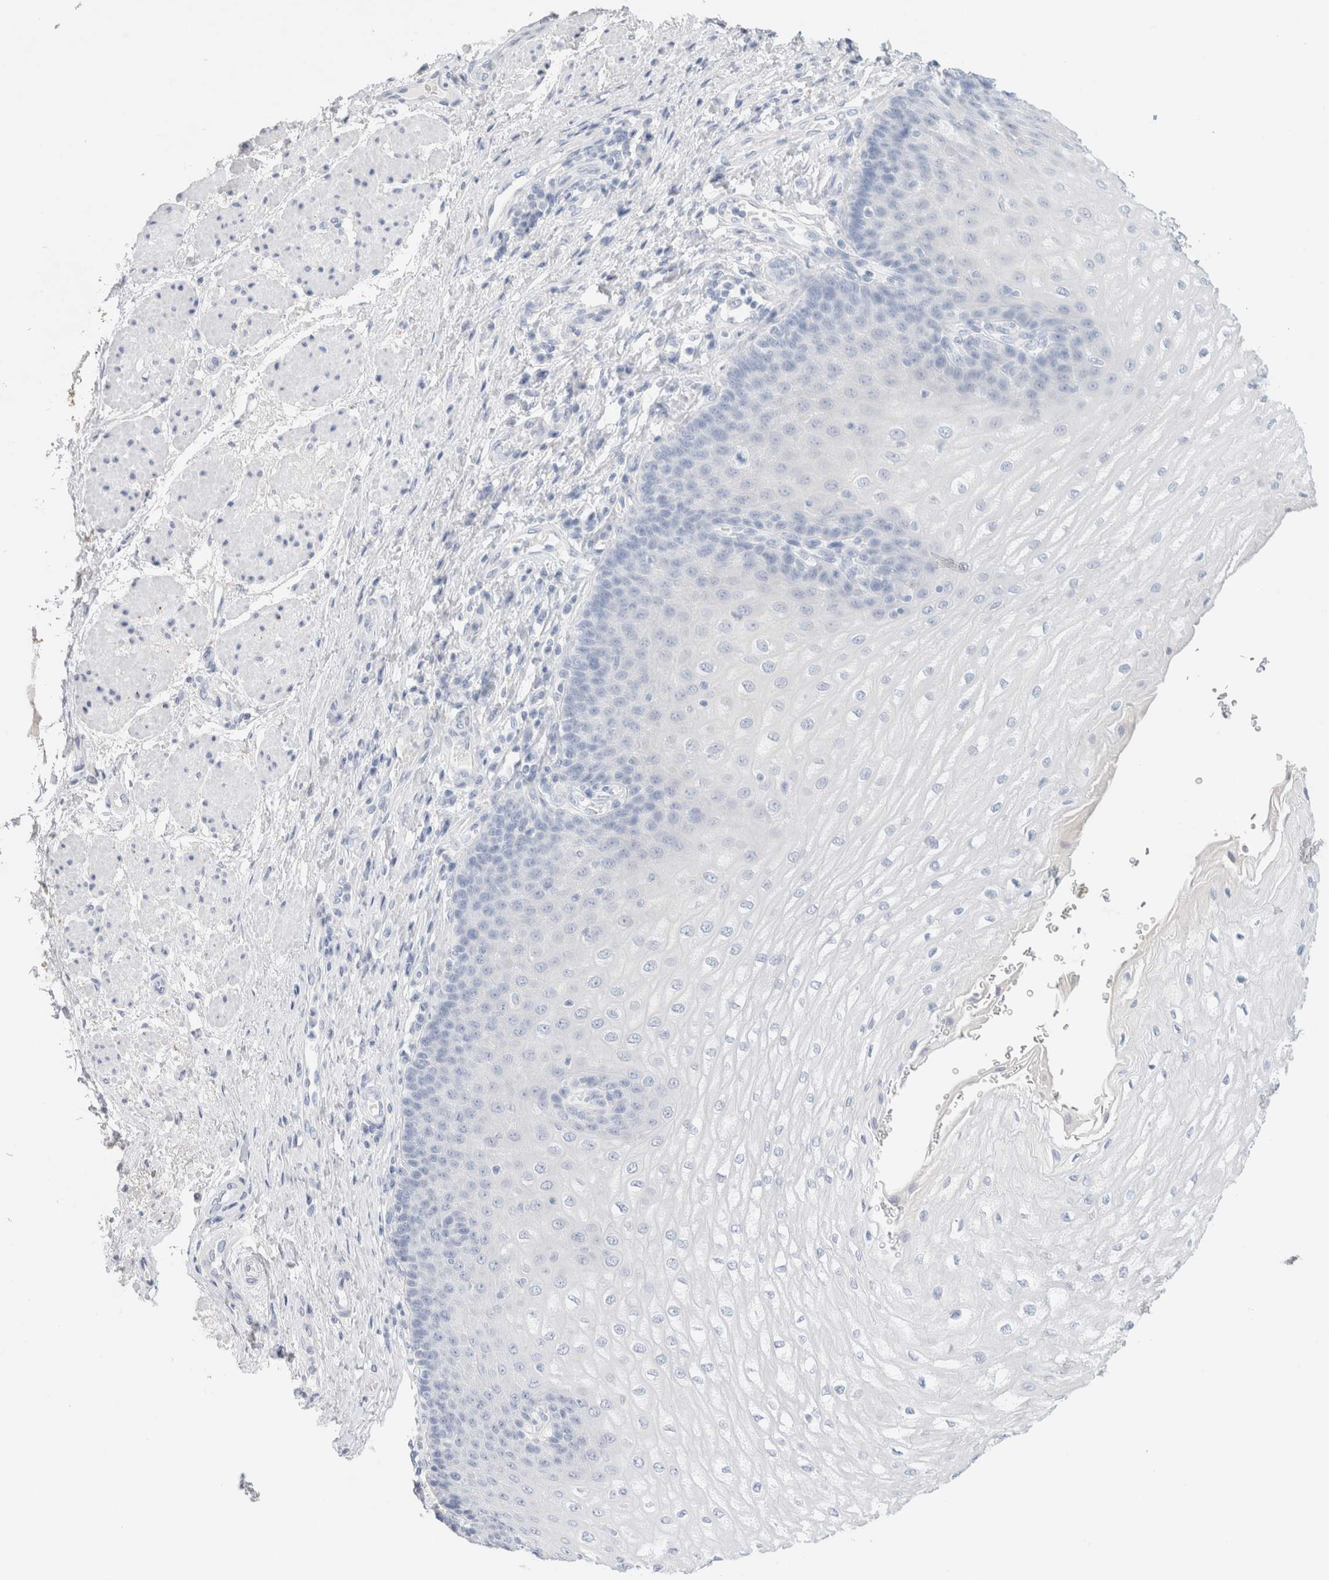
{"staining": {"intensity": "negative", "quantity": "none", "location": "none"}, "tissue": "esophagus", "cell_type": "Squamous epithelial cells", "image_type": "normal", "snomed": [{"axis": "morphology", "description": "Normal tissue, NOS"}, {"axis": "topography", "description": "Esophagus"}], "caption": "The immunohistochemistry (IHC) photomicrograph has no significant expression in squamous epithelial cells of esophagus. Brightfield microscopy of immunohistochemistry stained with DAB (brown) and hematoxylin (blue), captured at high magnification.", "gene": "CPQ", "patient": {"sex": "male", "age": 54}}